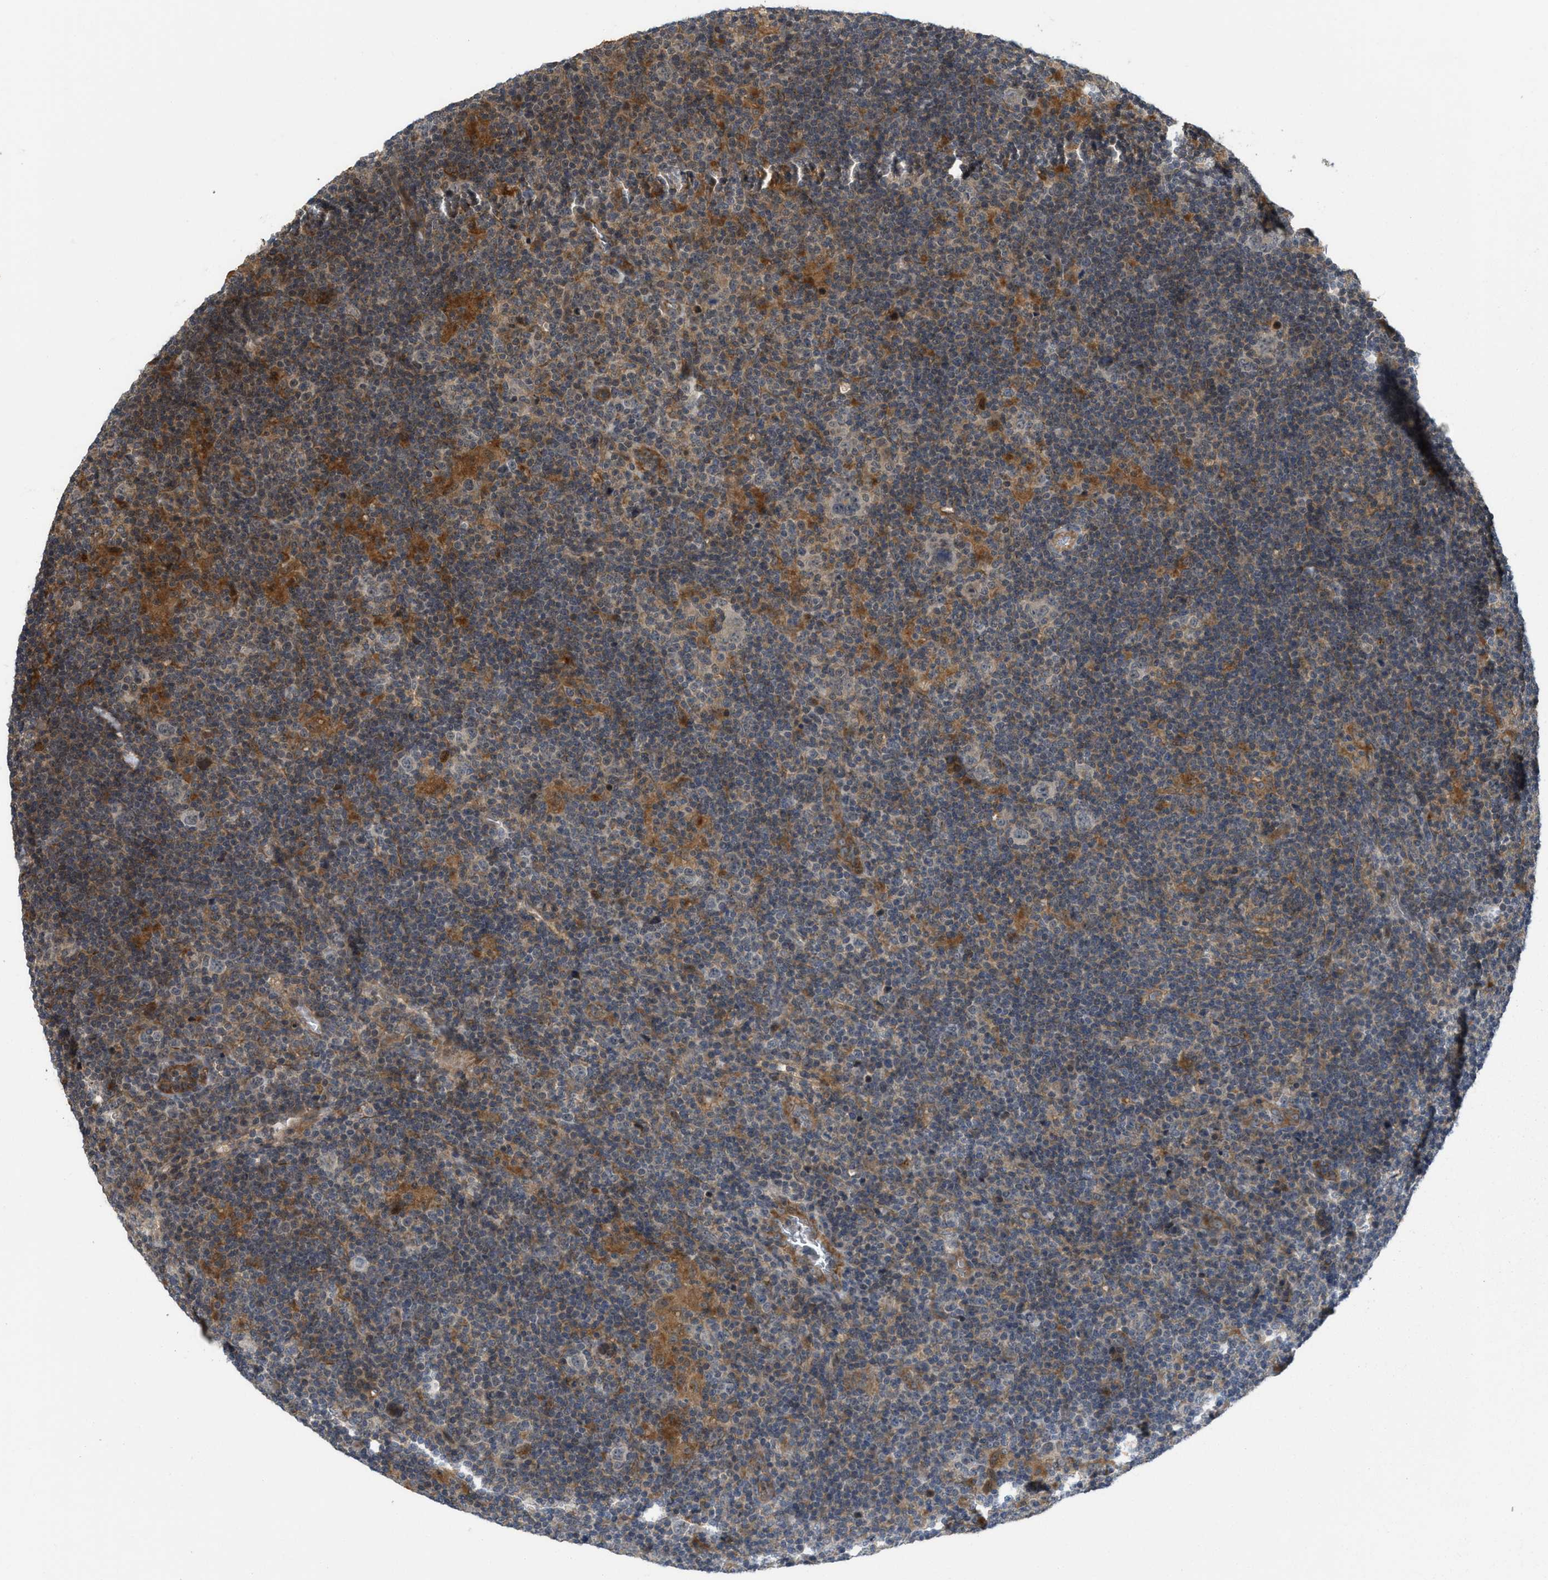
{"staining": {"intensity": "weak", "quantity": "<25%", "location": "nuclear"}, "tissue": "lymphoma", "cell_type": "Tumor cells", "image_type": "cancer", "snomed": [{"axis": "morphology", "description": "Hodgkin's disease, NOS"}, {"axis": "topography", "description": "Lymph node"}], "caption": "Tumor cells are negative for protein expression in human Hodgkin's disease.", "gene": "DNAJC28", "patient": {"sex": "female", "age": 57}}